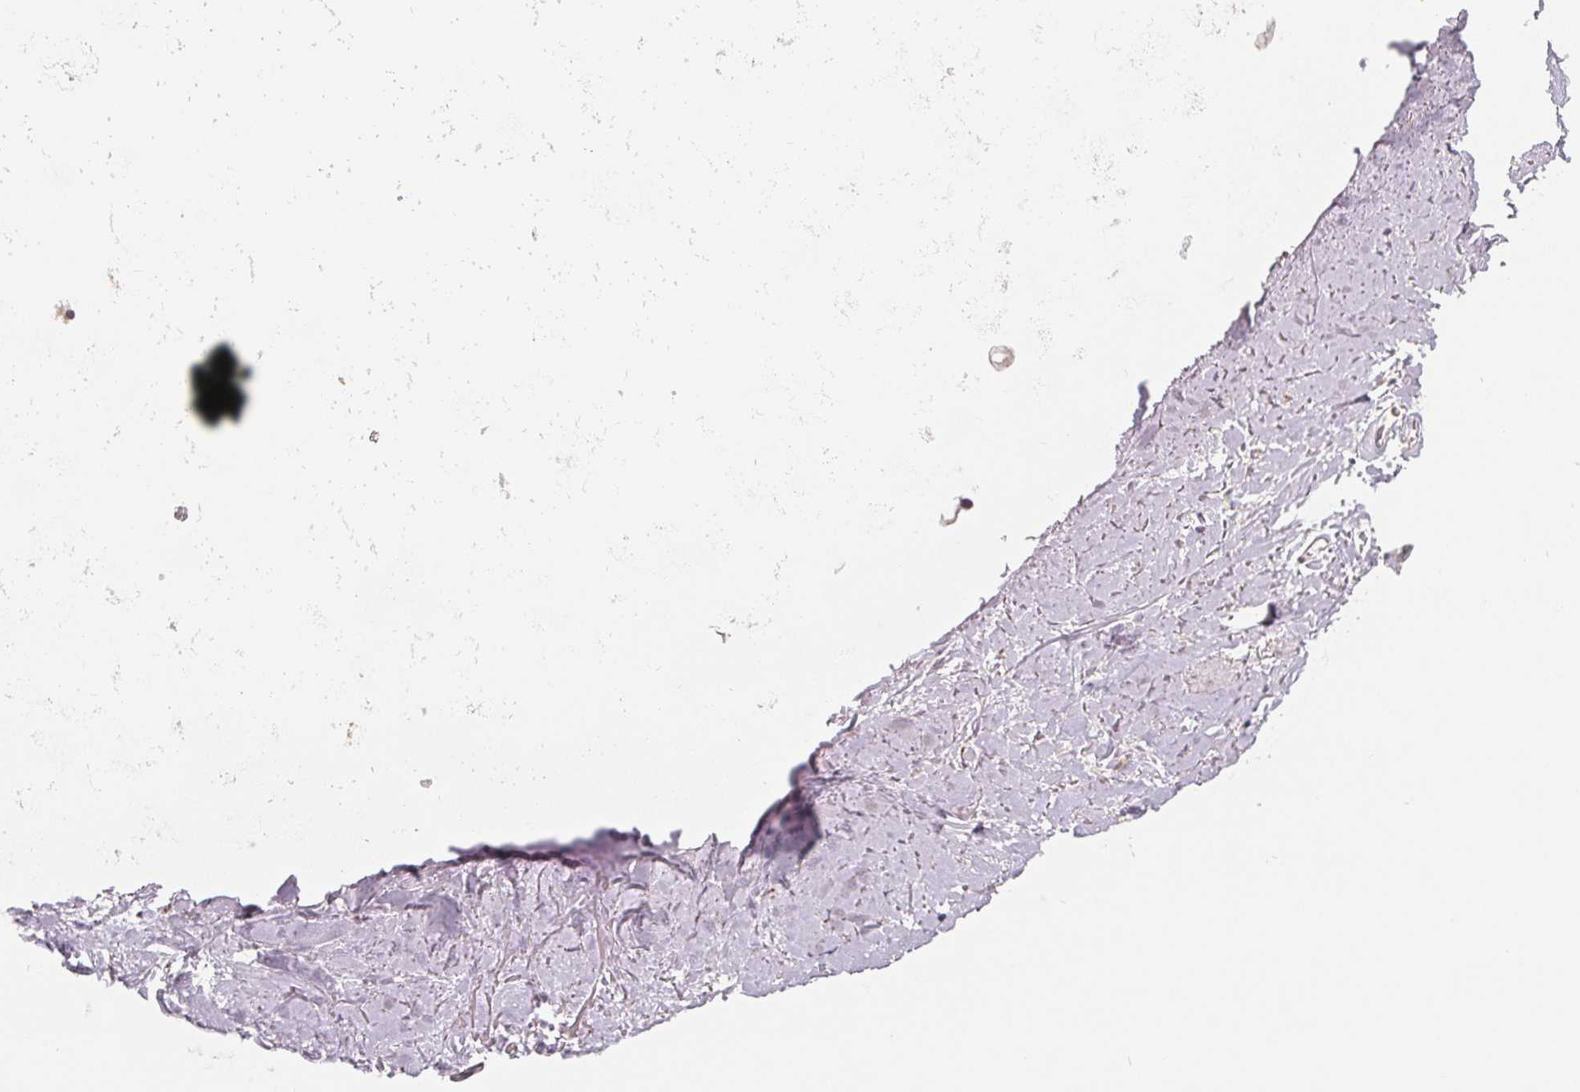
{"staining": {"intensity": "weak", "quantity": "25%-75%", "location": "cytoplasmic/membranous"}, "tissue": "adipose tissue", "cell_type": "Adipocytes", "image_type": "normal", "snomed": [{"axis": "morphology", "description": "Normal tissue, NOS"}, {"axis": "topography", "description": "Cartilage tissue"}, {"axis": "topography", "description": "Bronchus"}], "caption": "A histopathology image of adipose tissue stained for a protein demonstrates weak cytoplasmic/membranous brown staining in adipocytes. (brown staining indicates protein expression, while blue staining denotes nuclei).", "gene": "TMSB15B", "patient": {"sex": "female", "age": 79}}